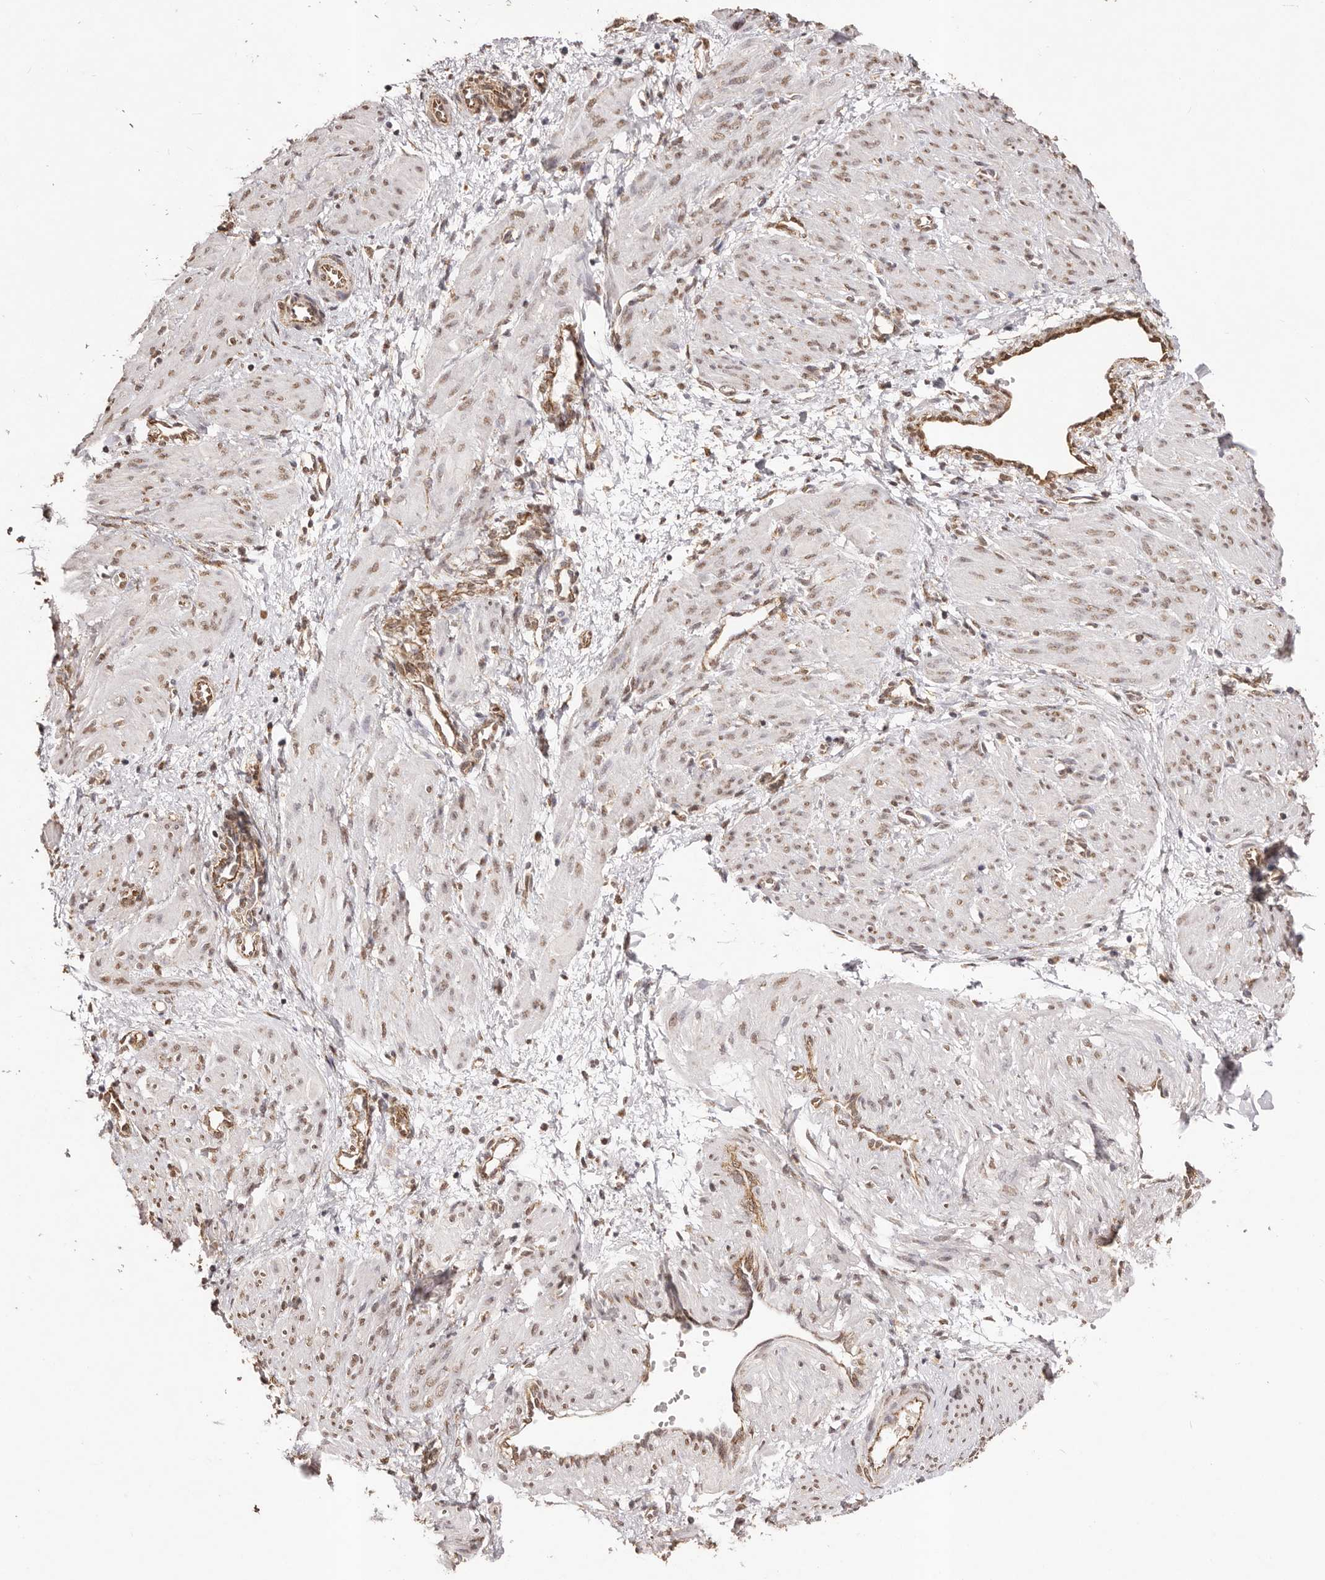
{"staining": {"intensity": "moderate", "quantity": ">75%", "location": "nuclear"}, "tissue": "smooth muscle", "cell_type": "Smooth muscle cells", "image_type": "normal", "snomed": [{"axis": "morphology", "description": "Normal tissue, NOS"}, {"axis": "topography", "description": "Endometrium"}], "caption": "A brown stain highlights moderate nuclear positivity of a protein in smooth muscle cells of normal human smooth muscle. Using DAB (3,3'-diaminobenzidine) (brown) and hematoxylin (blue) stains, captured at high magnification using brightfield microscopy.", "gene": "RPS6KA5", "patient": {"sex": "female", "age": 33}}